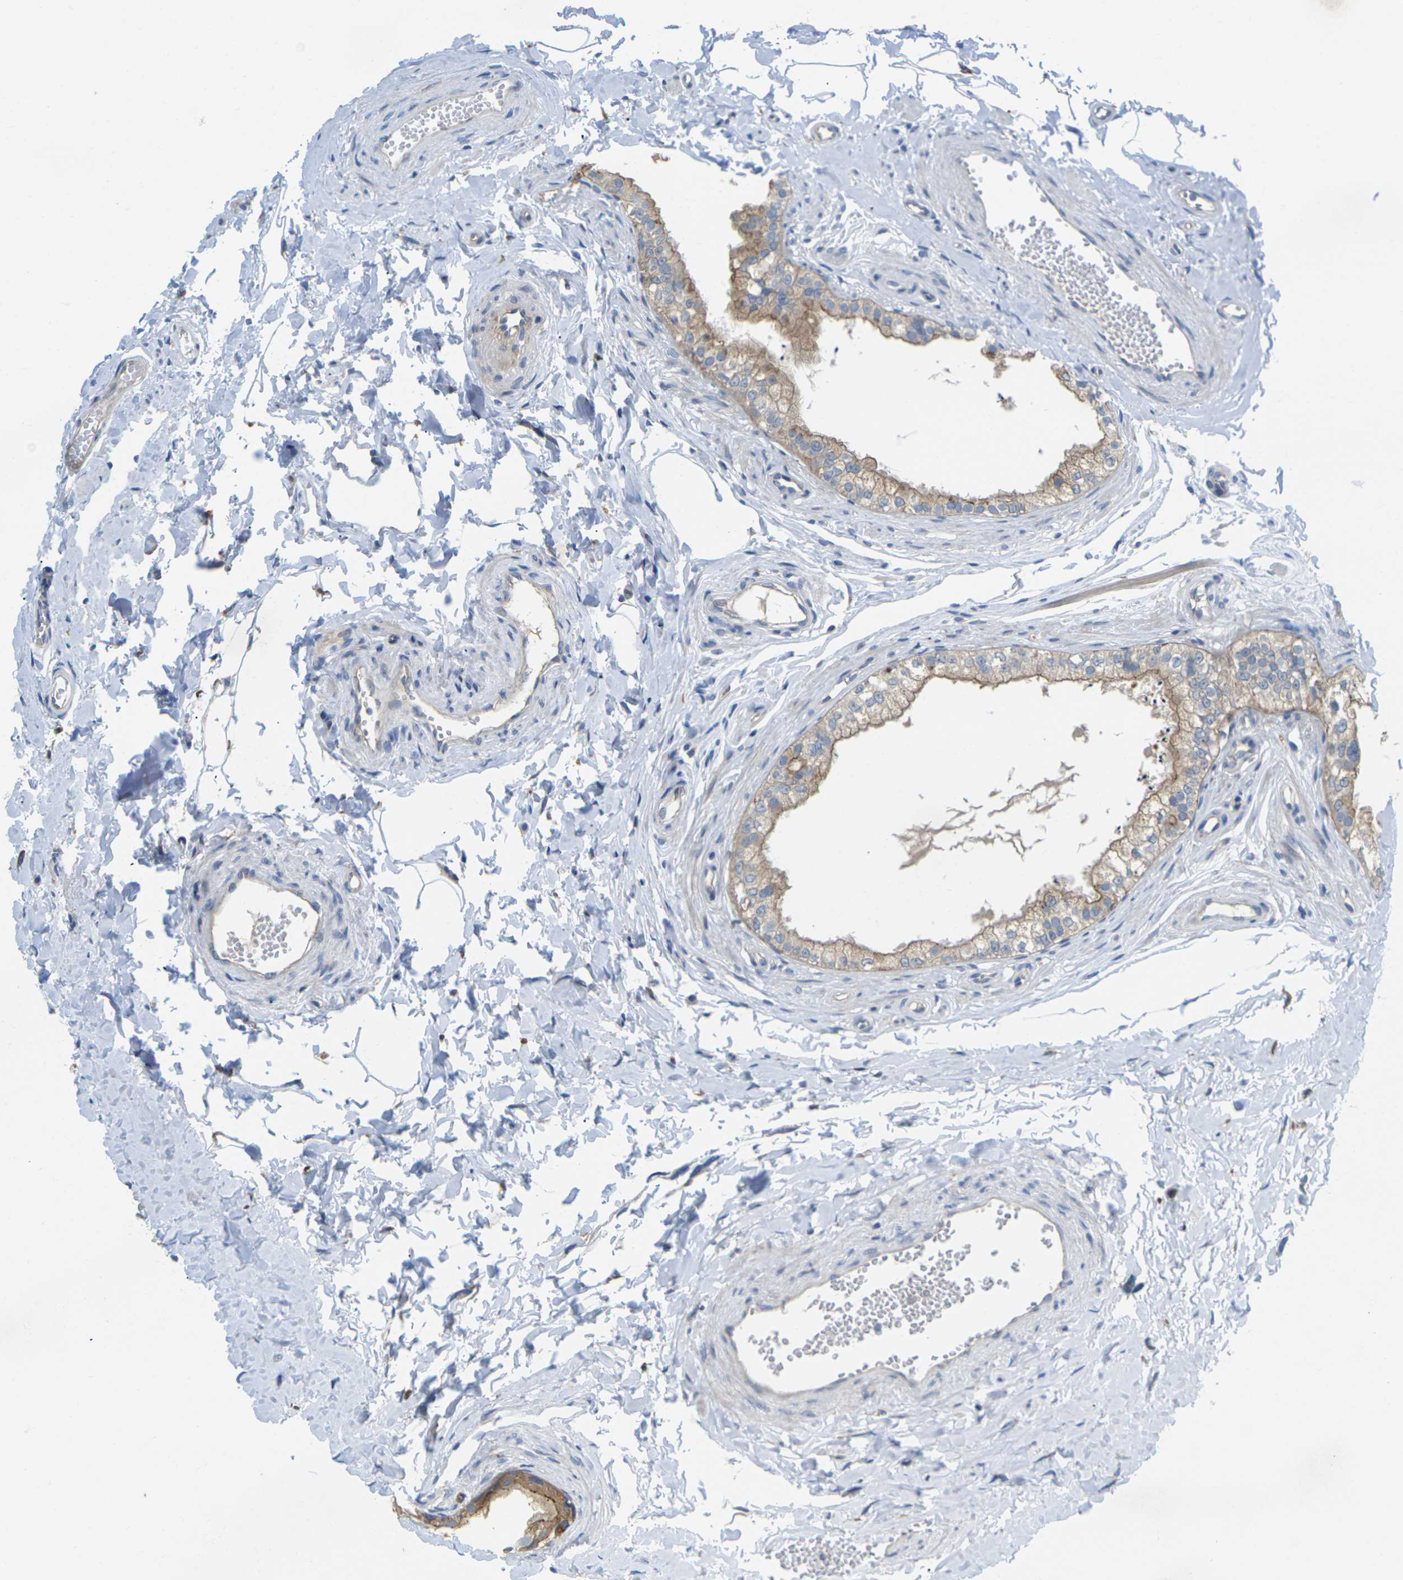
{"staining": {"intensity": "moderate", "quantity": ">75%", "location": "cytoplasmic/membranous"}, "tissue": "epididymis", "cell_type": "Glandular cells", "image_type": "normal", "snomed": [{"axis": "morphology", "description": "Normal tissue, NOS"}, {"axis": "topography", "description": "Epididymis"}], "caption": "Glandular cells display medium levels of moderate cytoplasmic/membranous expression in about >75% of cells in unremarkable epididymis.", "gene": "SCNN1A", "patient": {"sex": "male", "age": 56}}